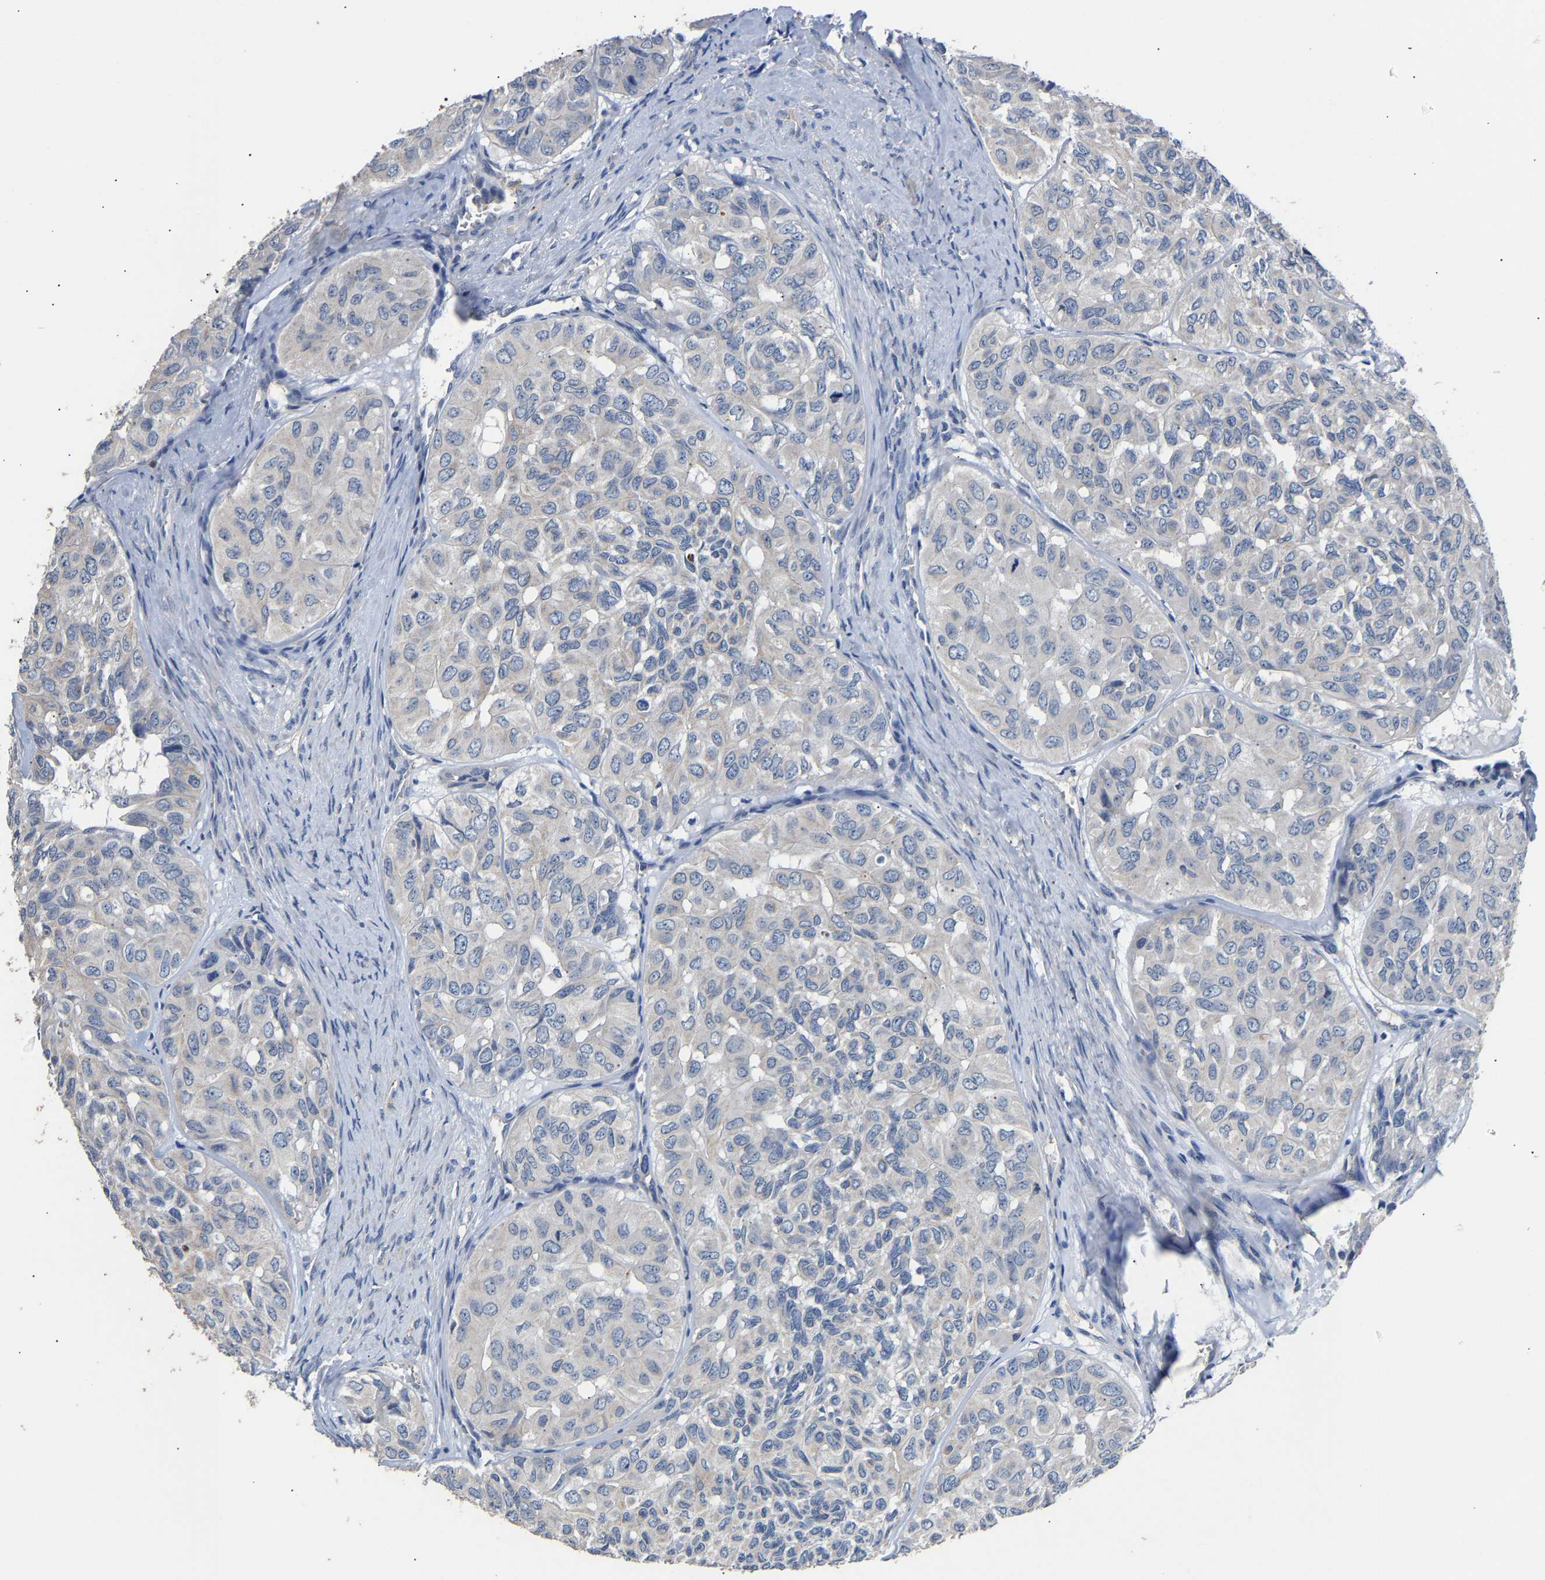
{"staining": {"intensity": "negative", "quantity": "none", "location": "none"}, "tissue": "head and neck cancer", "cell_type": "Tumor cells", "image_type": "cancer", "snomed": [{"axis": "morphology", "description": "Adenocarcinoma, NOS"}, {"axis": "topography", "description": "Salivary gland, NOS"}, {"axis": "topography", "description": "Head-Neck"}], "caption": "The histopathology image exhibits no significant expression in tumor cells of adenocarcinoma (head and neck).", "gene": "CCDC171", "patient": {"sex": "female", "age": 76}}